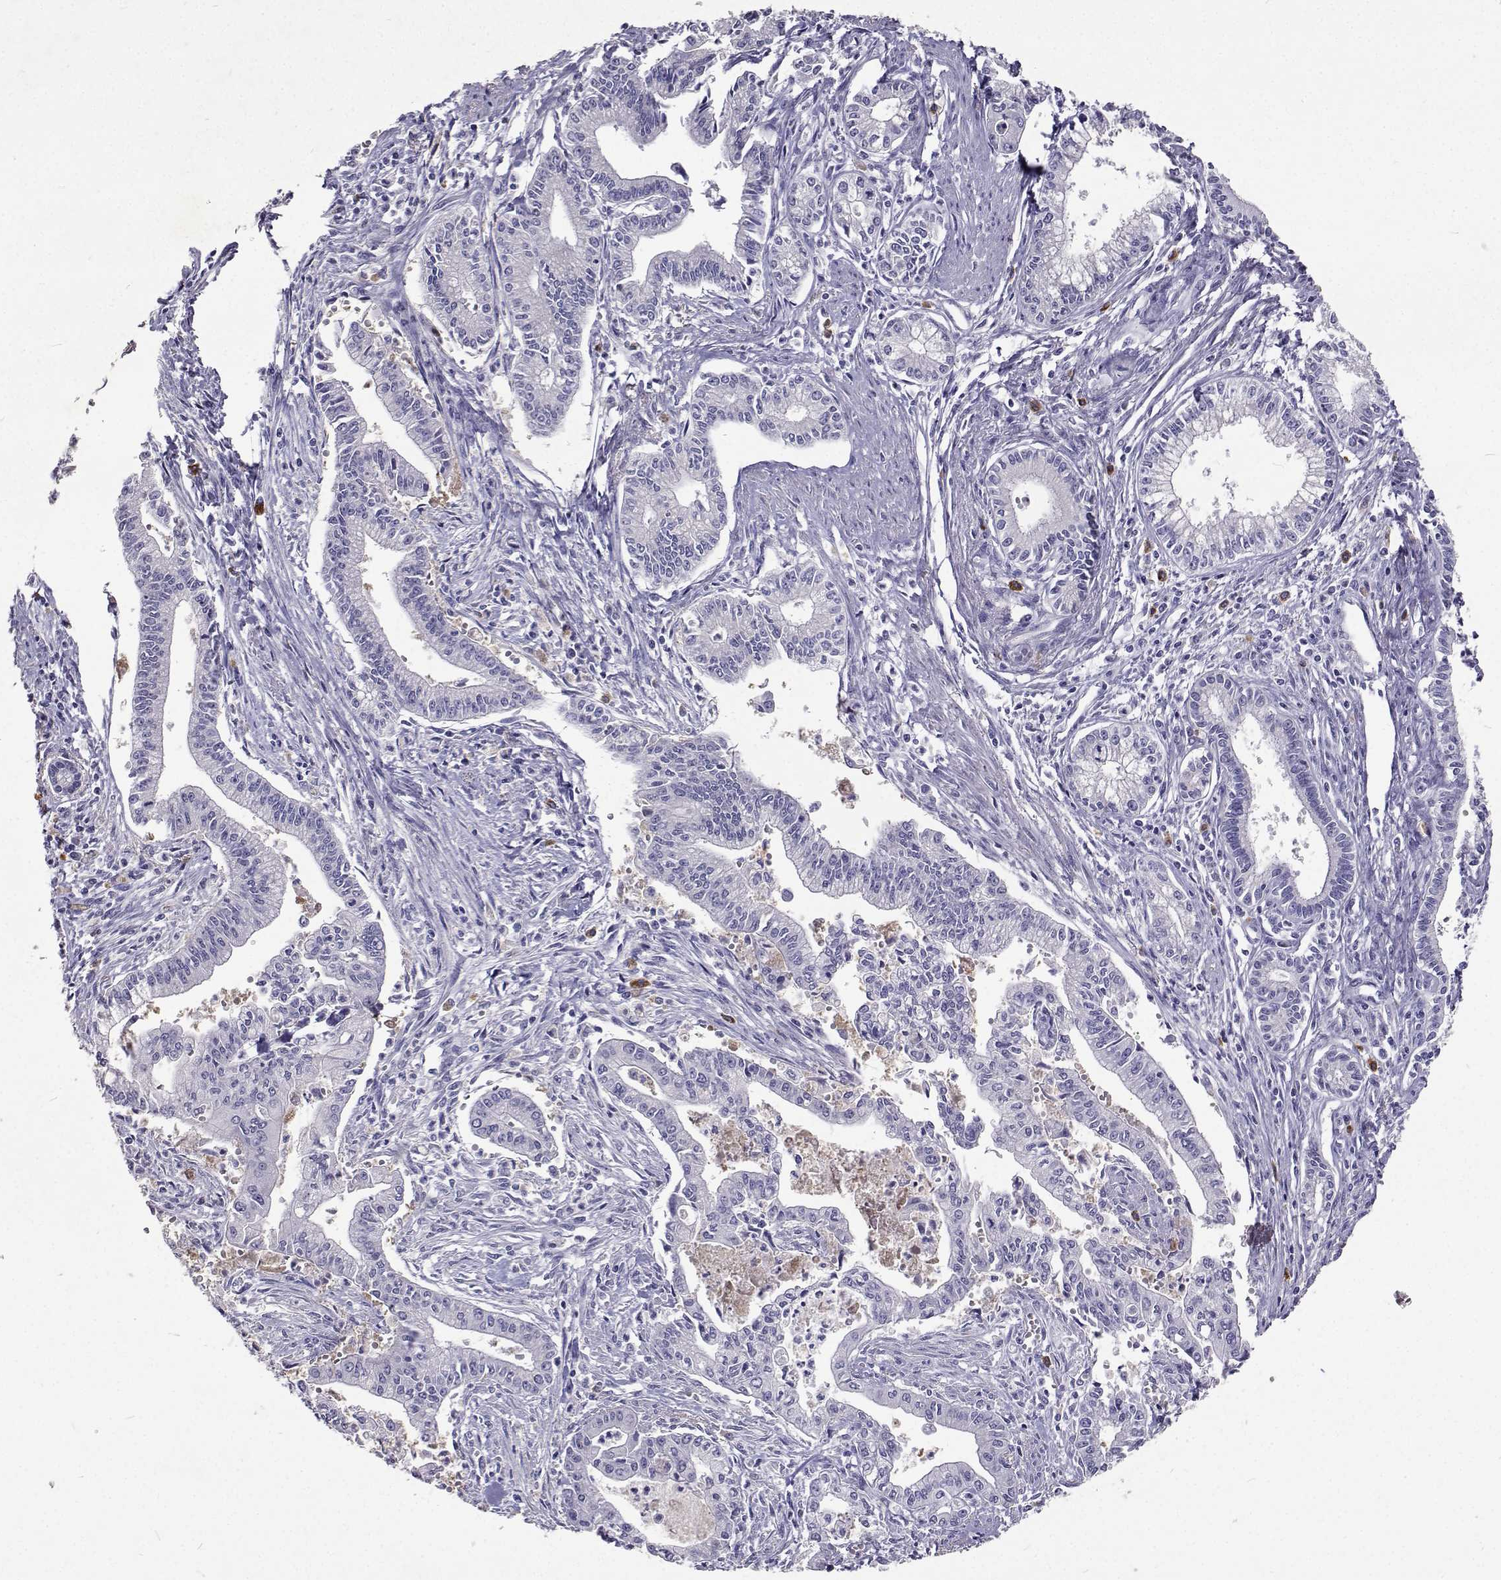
{"staining": {"intensity": "negative", "quantity": "none", "location": "none"}, "tissue": "pancreatic cancer", "cell_type": "Tumor cells", "image_type": "cancer", "snomed": [{"axis": "morphology", "description": "Adenocarcinoma, NOS"}, {"axis": "topography", "description": "Pancreas"}], "caption": "This is an IHC photomicrograph of human pancreatic cancer. There is no positivity in tumor cells.", "gene": "CFAP44", "patient": {"sex": "female", "age": 65}}